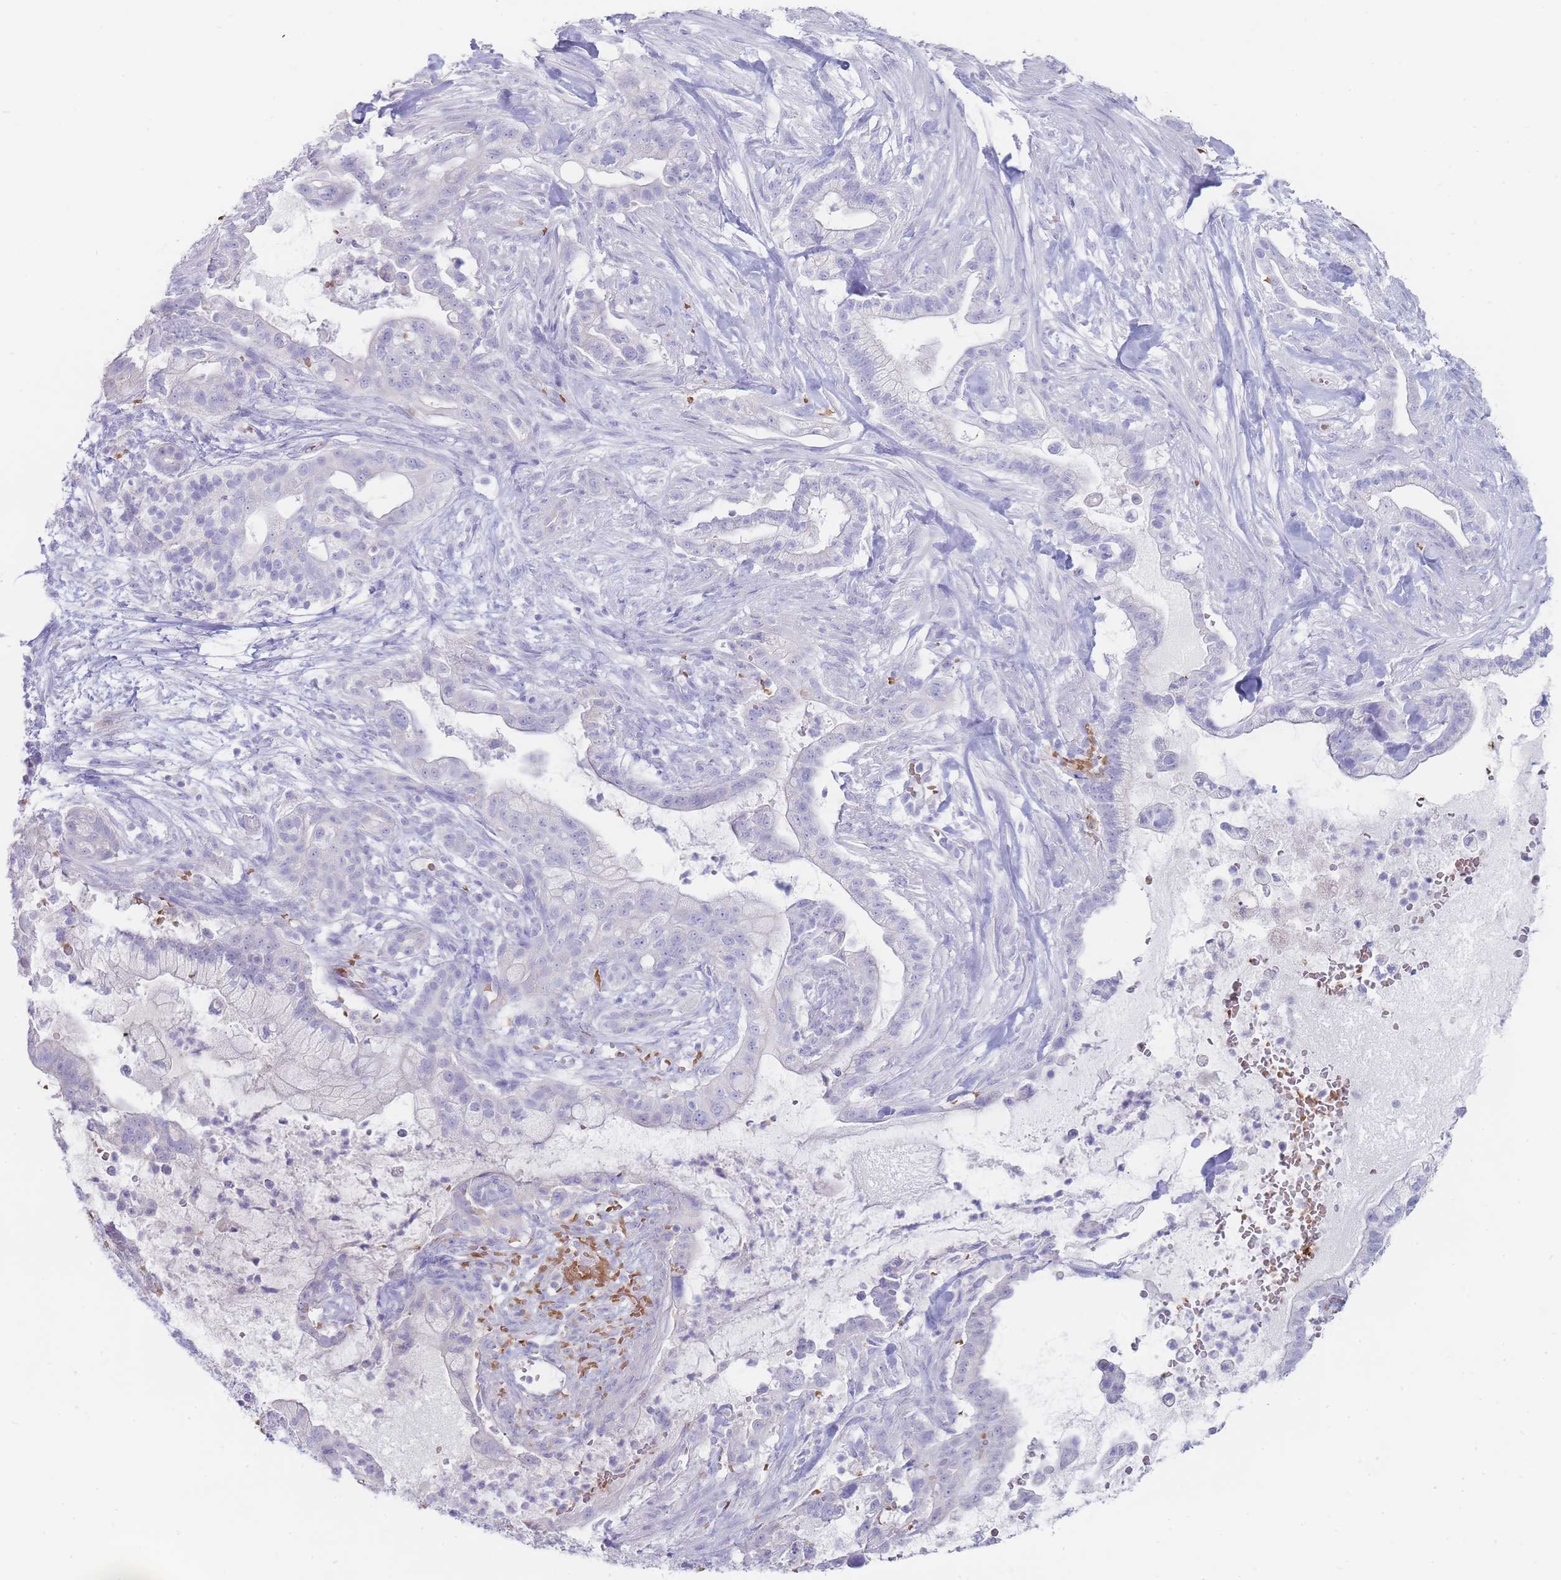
{"staining": {"intensity": "negative", "quantity": "none", "location": "none"}, "tissue": "pancreatic cancer", "cell_type": "Tumor cells", "image_type": "cancer", "snomed": [{"axis": "morphology", "description": "Adenocarcinoma, NOS"}, {"axis": "topography", "description": "Pancreas"}], "caption": "A photomicrograph of pancreatic adenocarcinoma stained for a protein demonstrates no brown staining in tumor cells. (DAB (3,3'-diaminobenzidine) immunohistochemistry, high magnification).", "gene": "HBG2", "patient": {"sex": "male", "age": 44}}